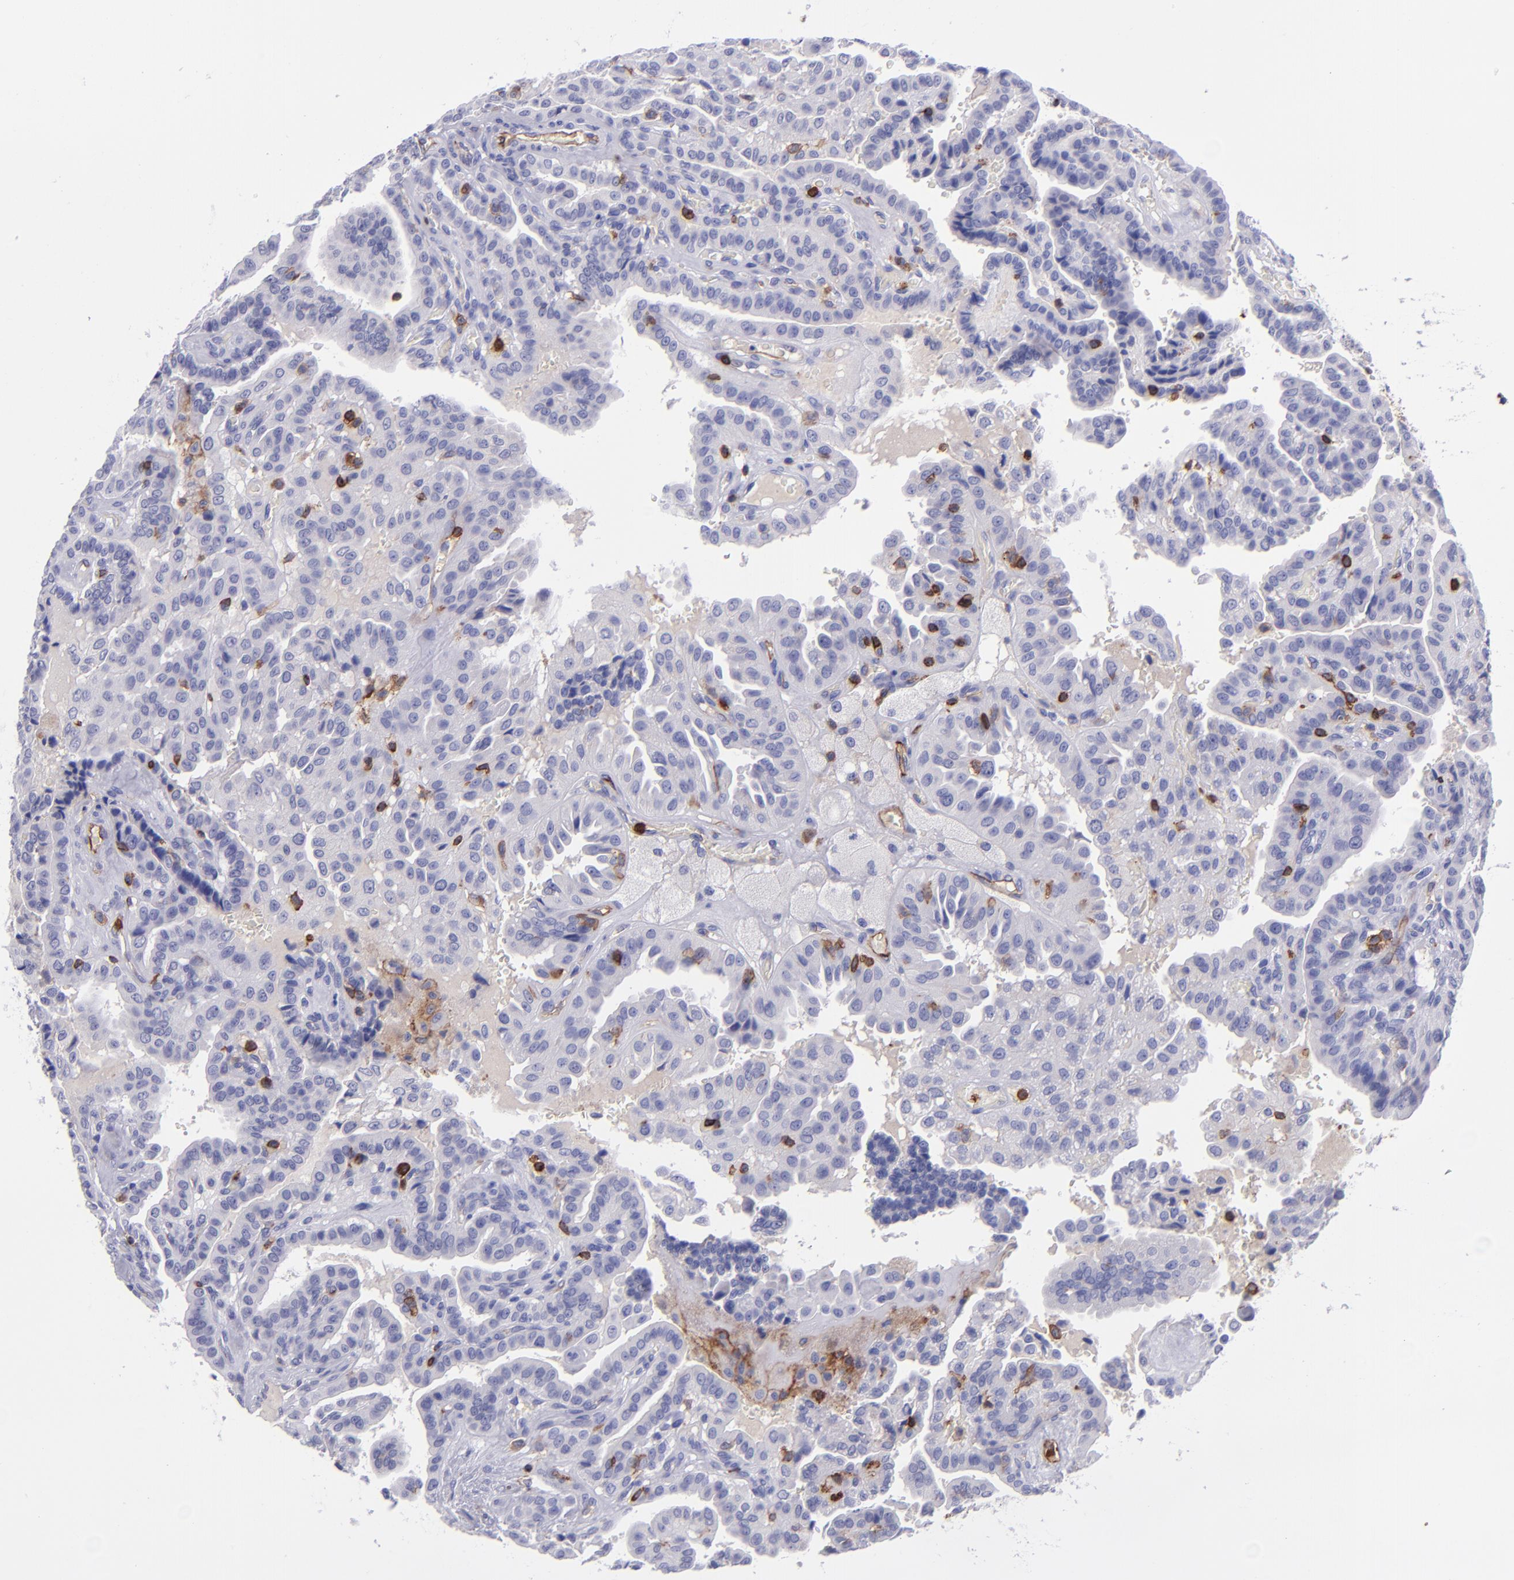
{"staining": {"intensity": "negative", "quantity": "none", "location": "none"}, "tissue": "thyroid cancer", "cell_type": "Tumor cells", "image_type": "cancer", "snomed": [{"axis": "morphology", "description": "Papillary adenocarcinoma, NOS"}, {"axis": "topography", "description": "Thyroid gland"}], "caption": "High power microscopy micrograph of an immunohistochemistry (IHC) photomicrograph of thyroid cancer (papillary adenocarcinoma), revealing no significant staining in tumor cells.", "gene": "ICAM3", "patient": {"sex": "male", "age": 87}}